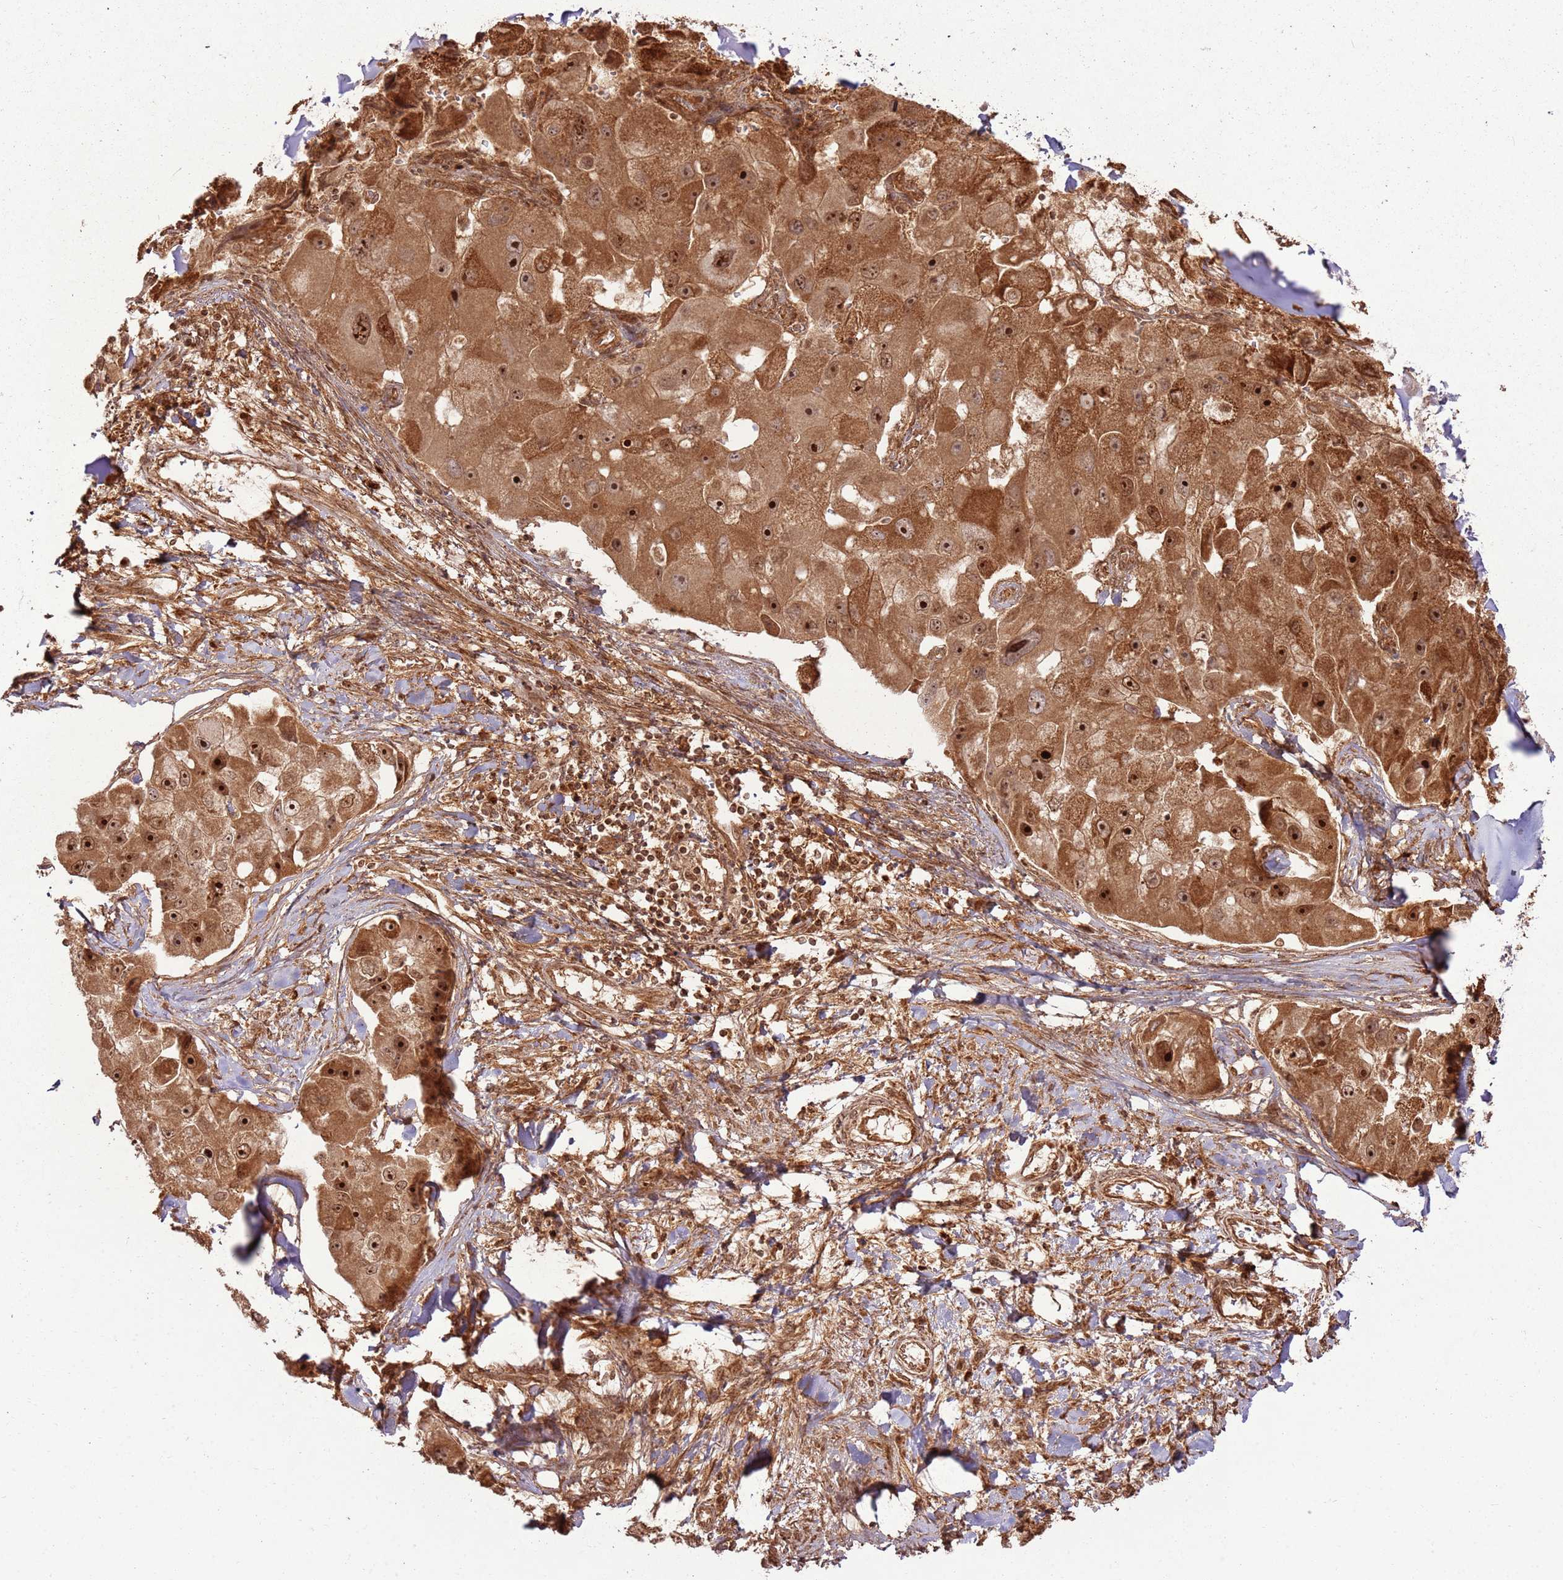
{"staining": {"intensity": "strong", "quantity": ">75%", "location": "cytoplasmic/membranous,nuclear"}, "tissue": "lung cancer", "cell_type": "Tumor cells", "image_type": "cancer", "snomed": [{"axis": "morphology", "description": "Adenocarcinoma, NOS"}, {"axis": "topography", "description": "Lung"}], "caption": "Adenocarcinoma (lung) stained with IHC exhibits strong cytoplasmic/membranous and nuclear expression in about >75% of tumor cells.", "gene": "TBC1D13", "patient": {"sex": "female", "age": 54}}